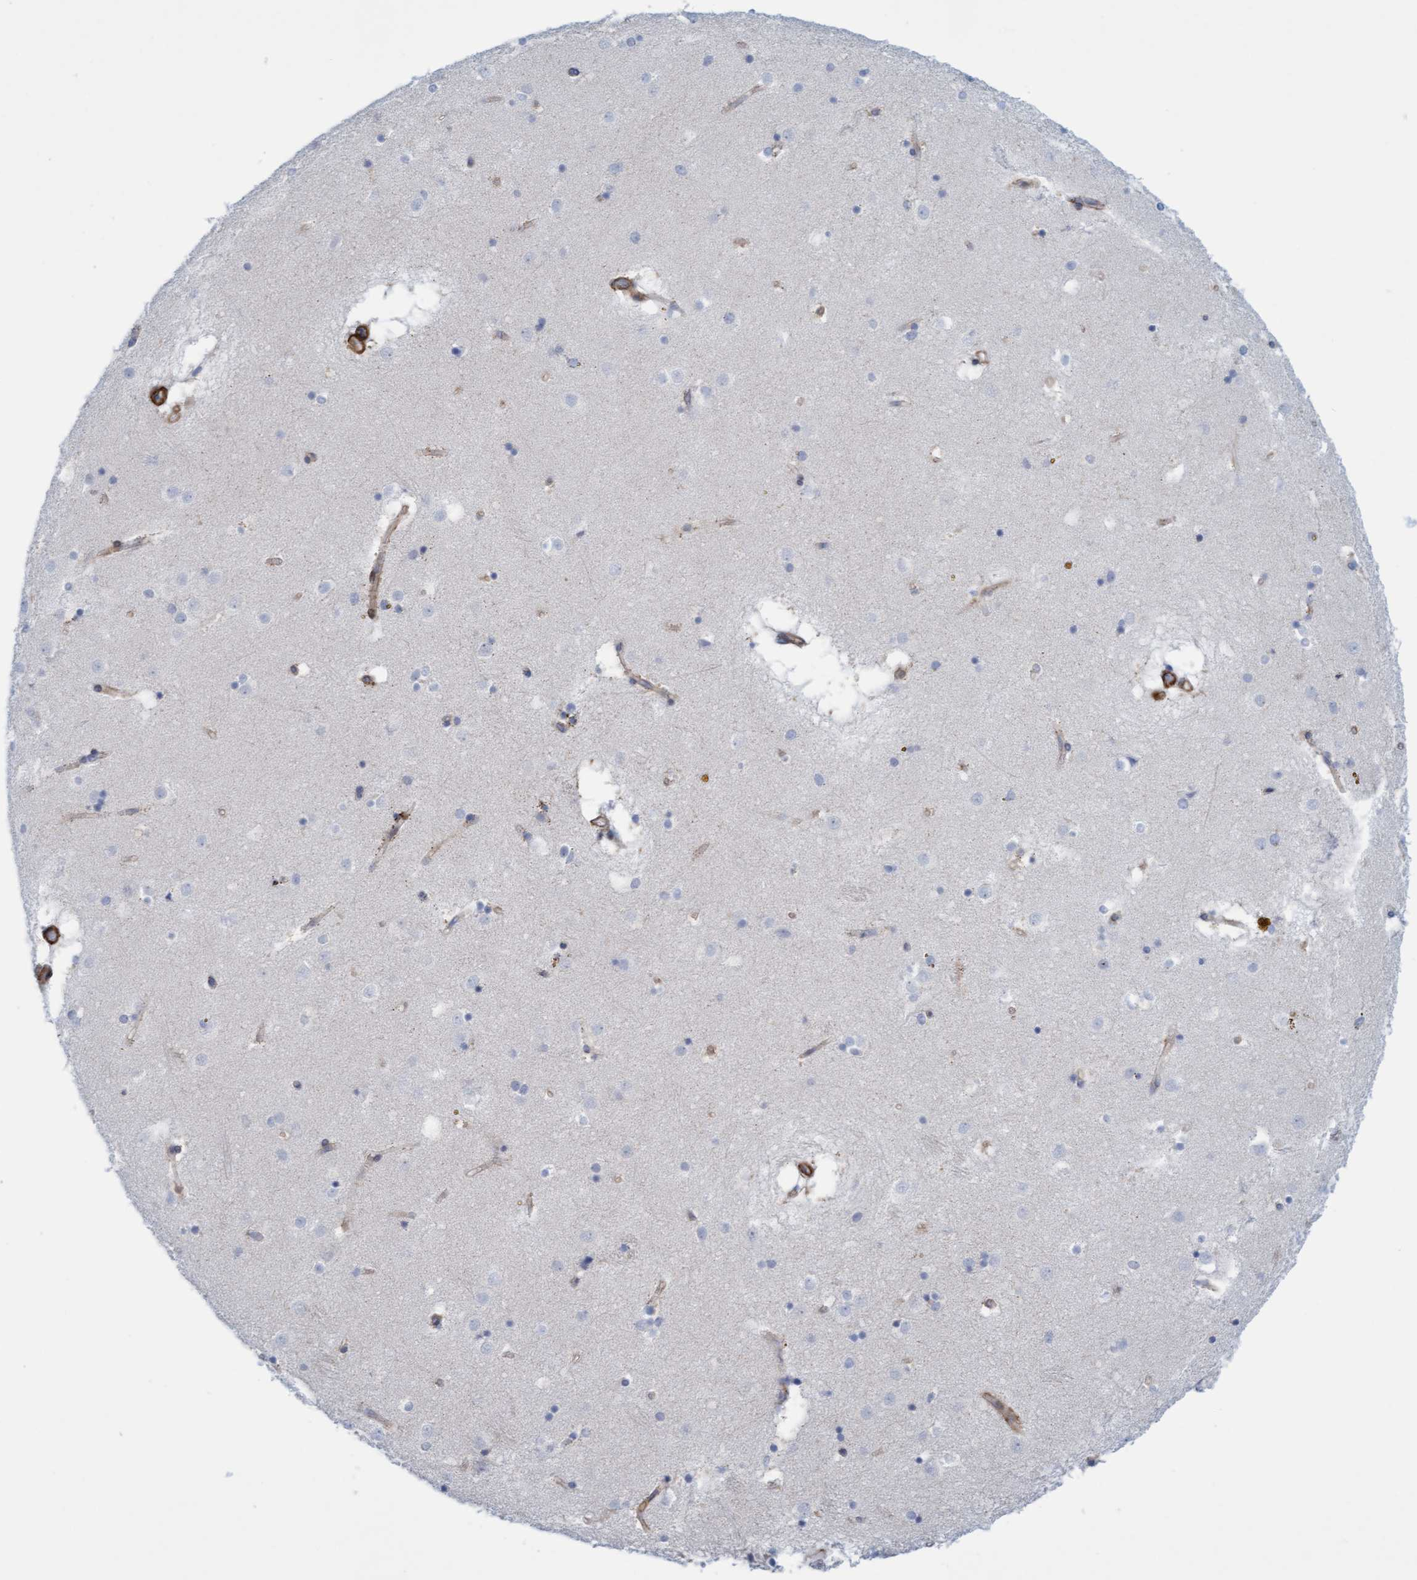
{"staining": {"intensity": "negative", "quantity": "none", "location": "none"}, "tissue": "caudate", "cell_type": "Glial cells", "image_type": "normal", "snomed": [{"axis": "morphology", "description": "Normal tissue, NOS"}, {"axis": "topography", "description": "Lateral ventricle wall"}], "caption": "Immunohistochemical staining of normal caudate exhibits no significant positivity in glial cells. (DAB (3,3'-diaminobenzidine) immunohistochemistry visualized using brightfield microscopy, high magnification).", "gene": "MTFR1", "patient": {"sex": "male", "age": 70}}